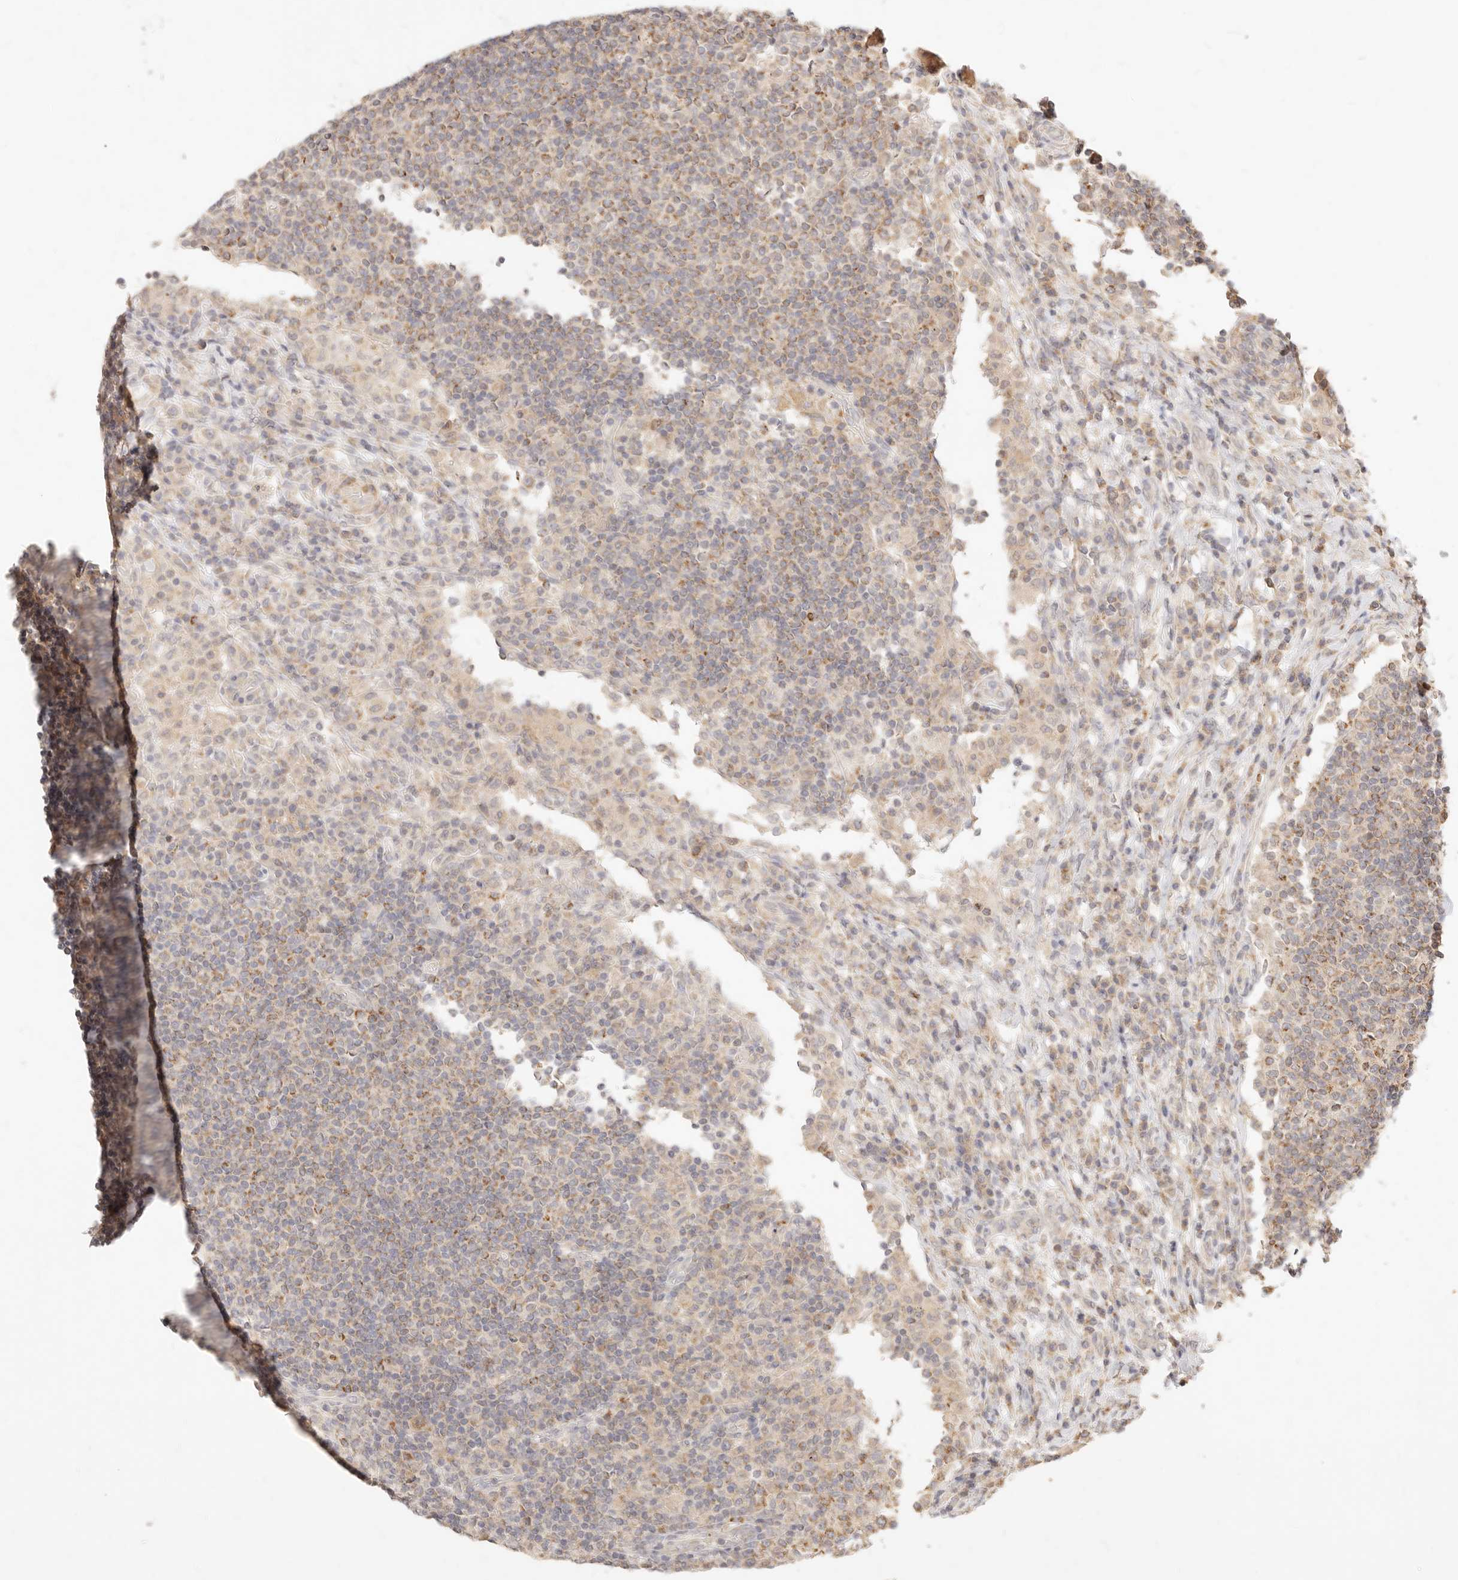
{"staining": {"intensity": "moderate", "quantity": "25%-75%", "location": "cytoplasmic/membranous"}, "tissue": "lymph node", "cell_type": "Germinal center cells", "image_type": "normal", "snomed": [{"axis": "morphology", "description": "Normal tissue, NOS"}, {"axis": "topography", "description": "Lymph node"}], "caption": "A brown stain labels moderate cytoplasmic/membranous staining of a protein in germinal center cells of normal lymph node. (DAB IHC with brightfield microscopy, high magnification).", "gene": "RUBCNL", "patient": {"sex": "female", "age": 53}}